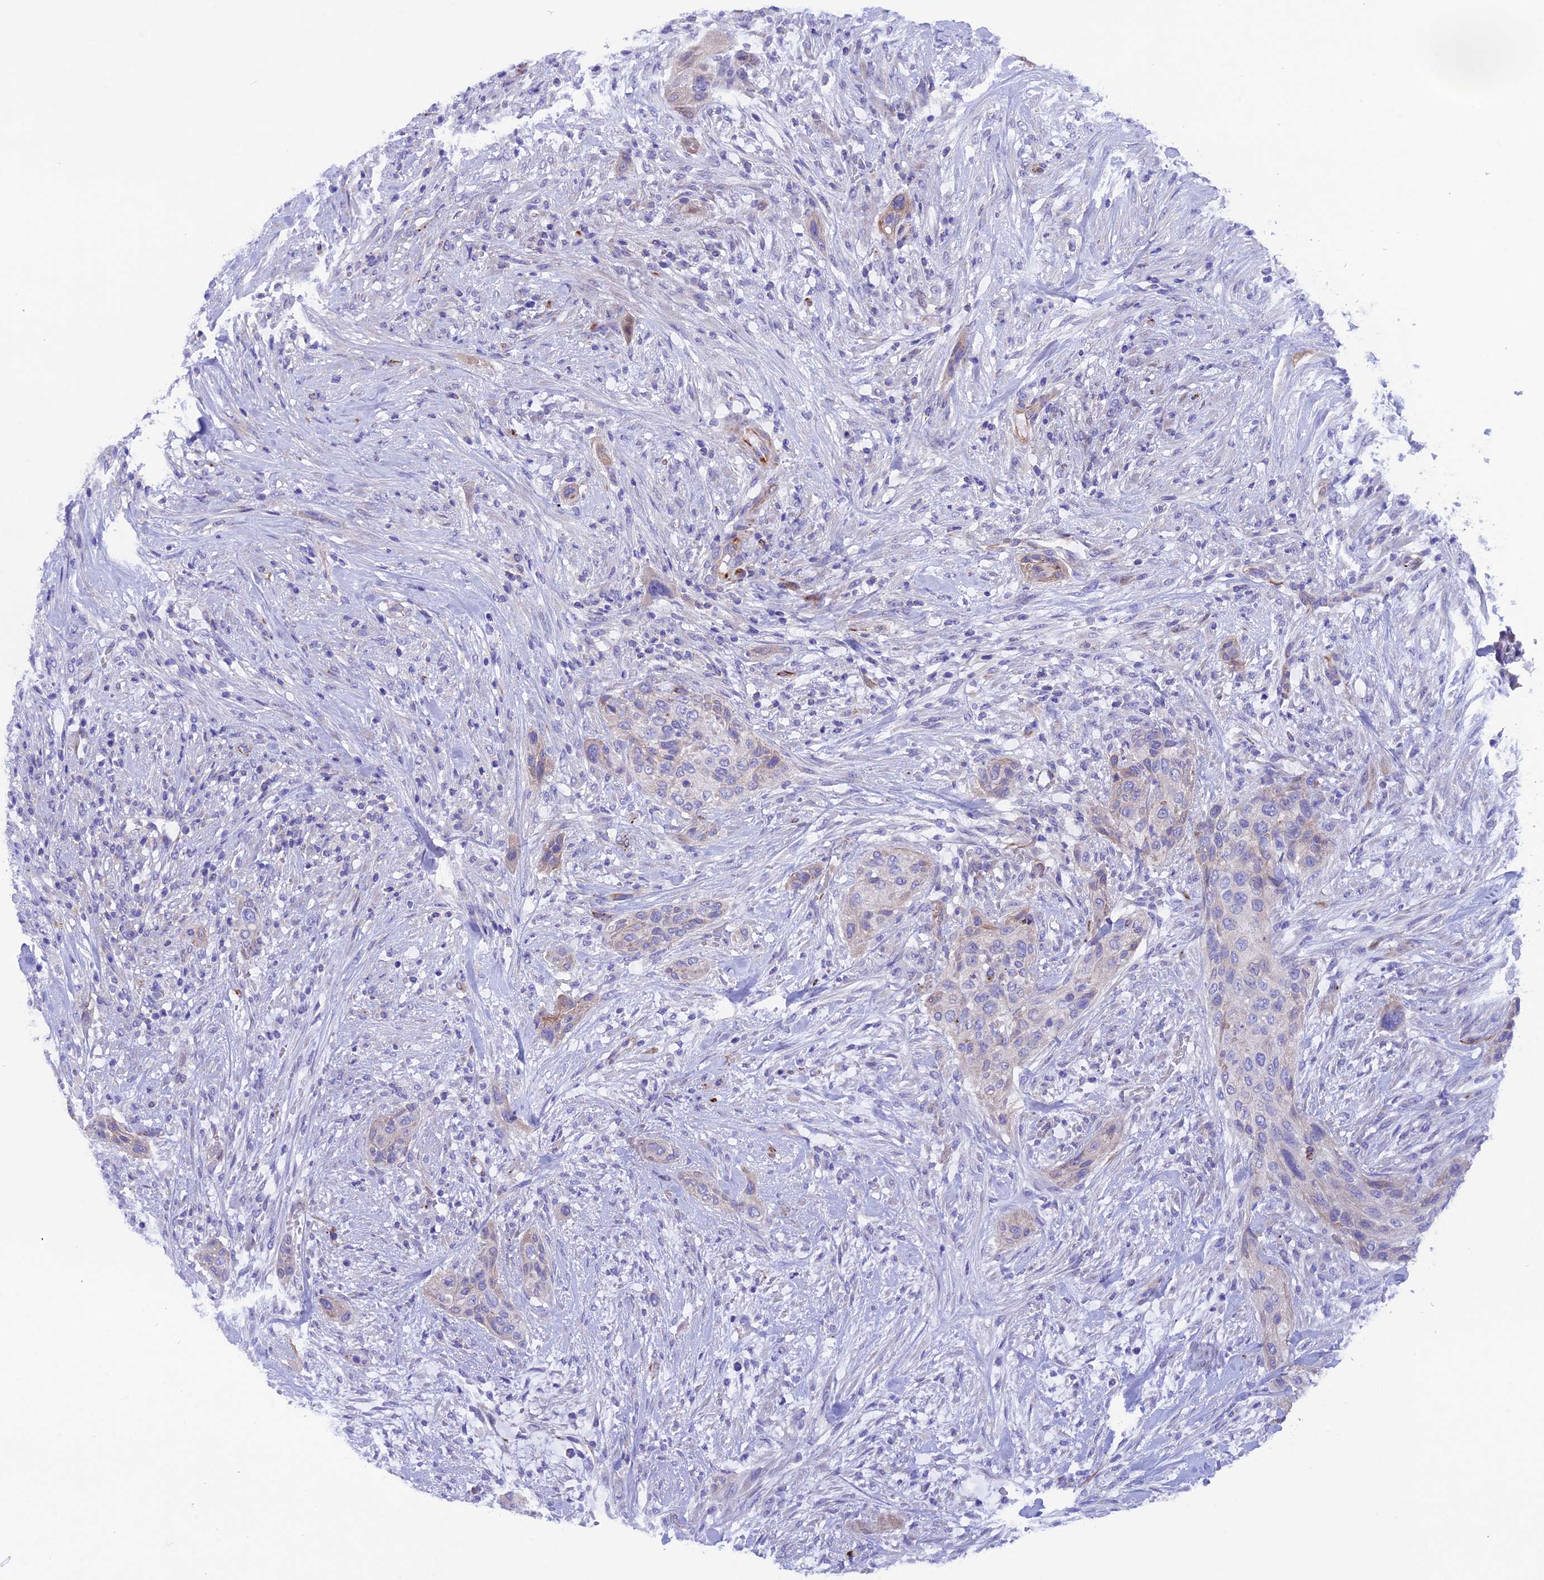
{"staining": {"intensity": "negative", "quantity": "none", "location": "none"}, "tissue": "urothelial cancer", "cell_type": "Tumor cells", "image_type": "cancer", "snomed": [{"axis": "morphology", "description": "Urothelial carcinoma, High grade"}, {"axis": "topography", "description": "Urinary bladder"}], "caption": "An immunohistochemistry (IHC) histopathology image of high-grade urothelial carcinoma is shown. There is no staining in tumor cells of high-grade urothelial carcinoma.", "gene": "TMEM138", "patient": {"sex": "male", "age": 35}}